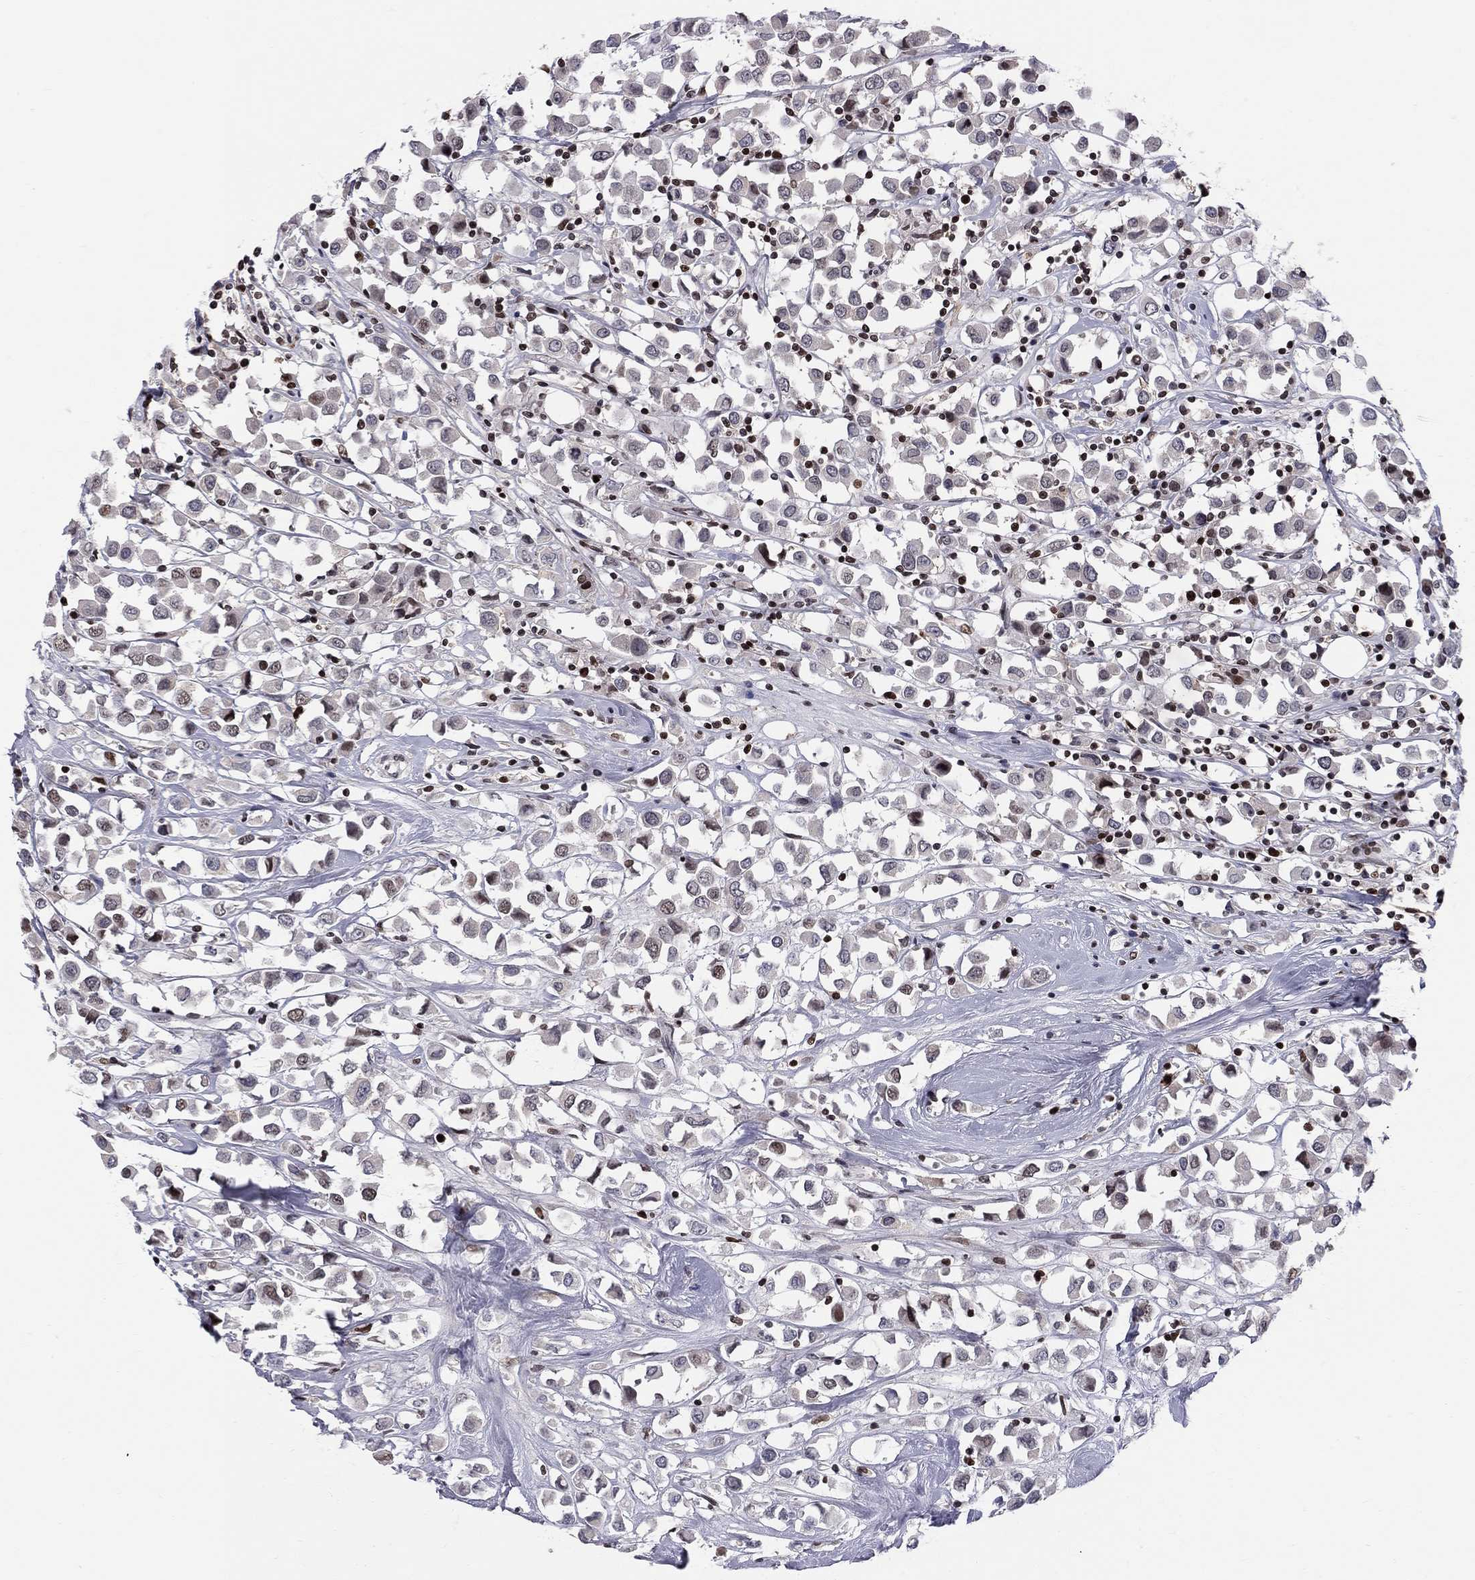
{"staining": {"intensity": "moderate", "quantity": "<25%", "location": "nuclear"}, "tissue": "breast cancer", "cell_type": "Tumor cells", "image_type": "cancer", "snomed": [{"axis": "morphology", "description": "Duct carcinoma"}, {"axis": "topography", "description": "Breast"}], "caption": "Protein analysis of breast cancer tissue reveals moderate nuclear staining in about <25% of tumor cells.", "gene": "RNASEH2C", "patient": {"sex": "female", "age": 61}}